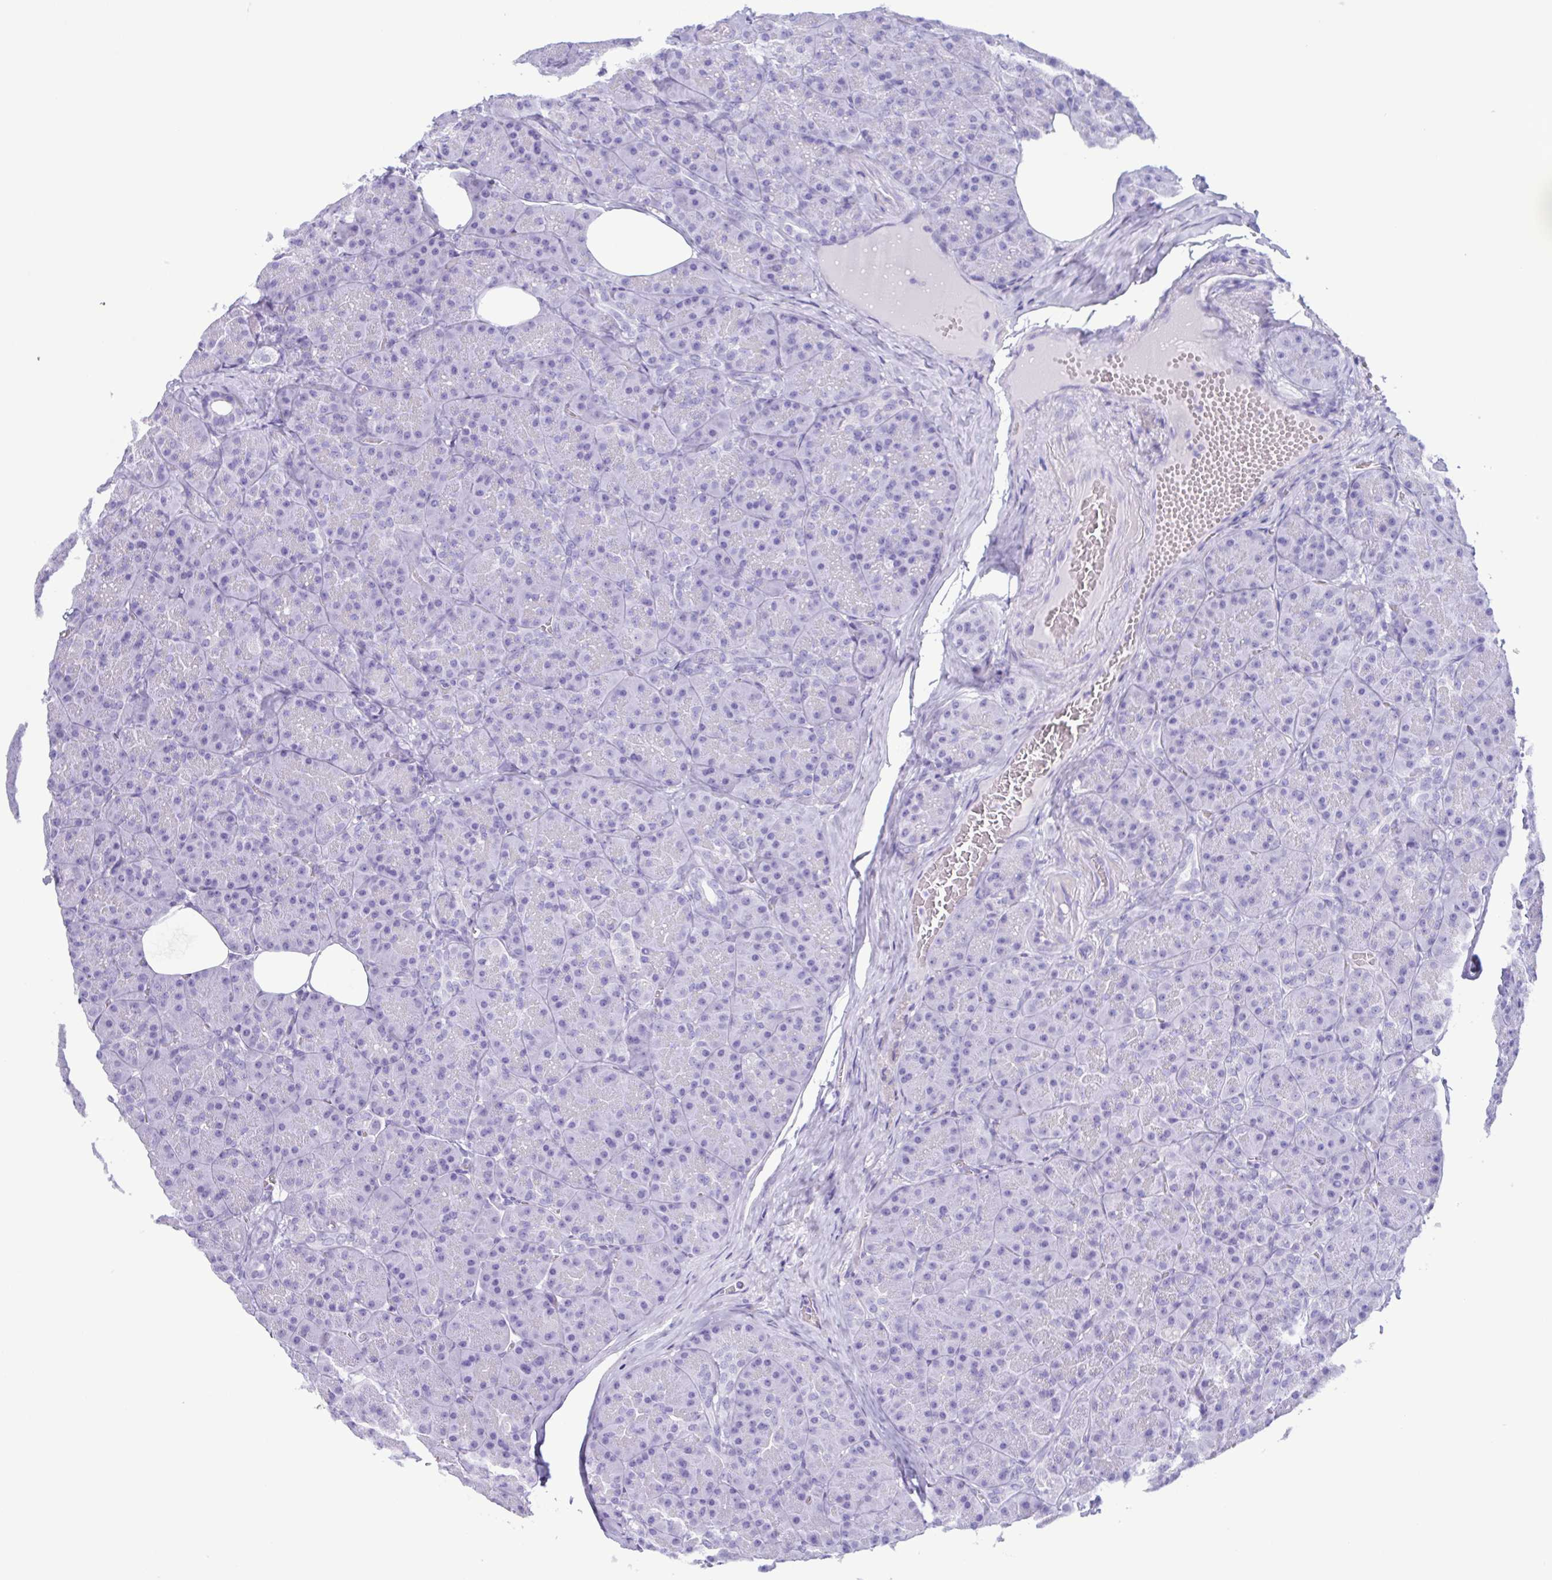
{"staining": {"intensity": "negative", "quantity": "none", "location": "none"}, "tissue": "pancreas", "cell_type": "Exocrine glandular cells", "image_type": "normal", "snomed": [{"axis": "morphology", "description": "Normal tissue, NOS"}, {"axis": "topography", "description": "Pancreas"}], "caption": "High power microscopy micrograph of an immunohistochemistry (IHC) micrograph of normal pancreas, revealing no significant staining in exocrine glandular cells. (Brightfield microscopy of DAB immunohistochemistry at high magnification).", "gene": "LTF", "patient": {"sex": "male", "age": 57}}